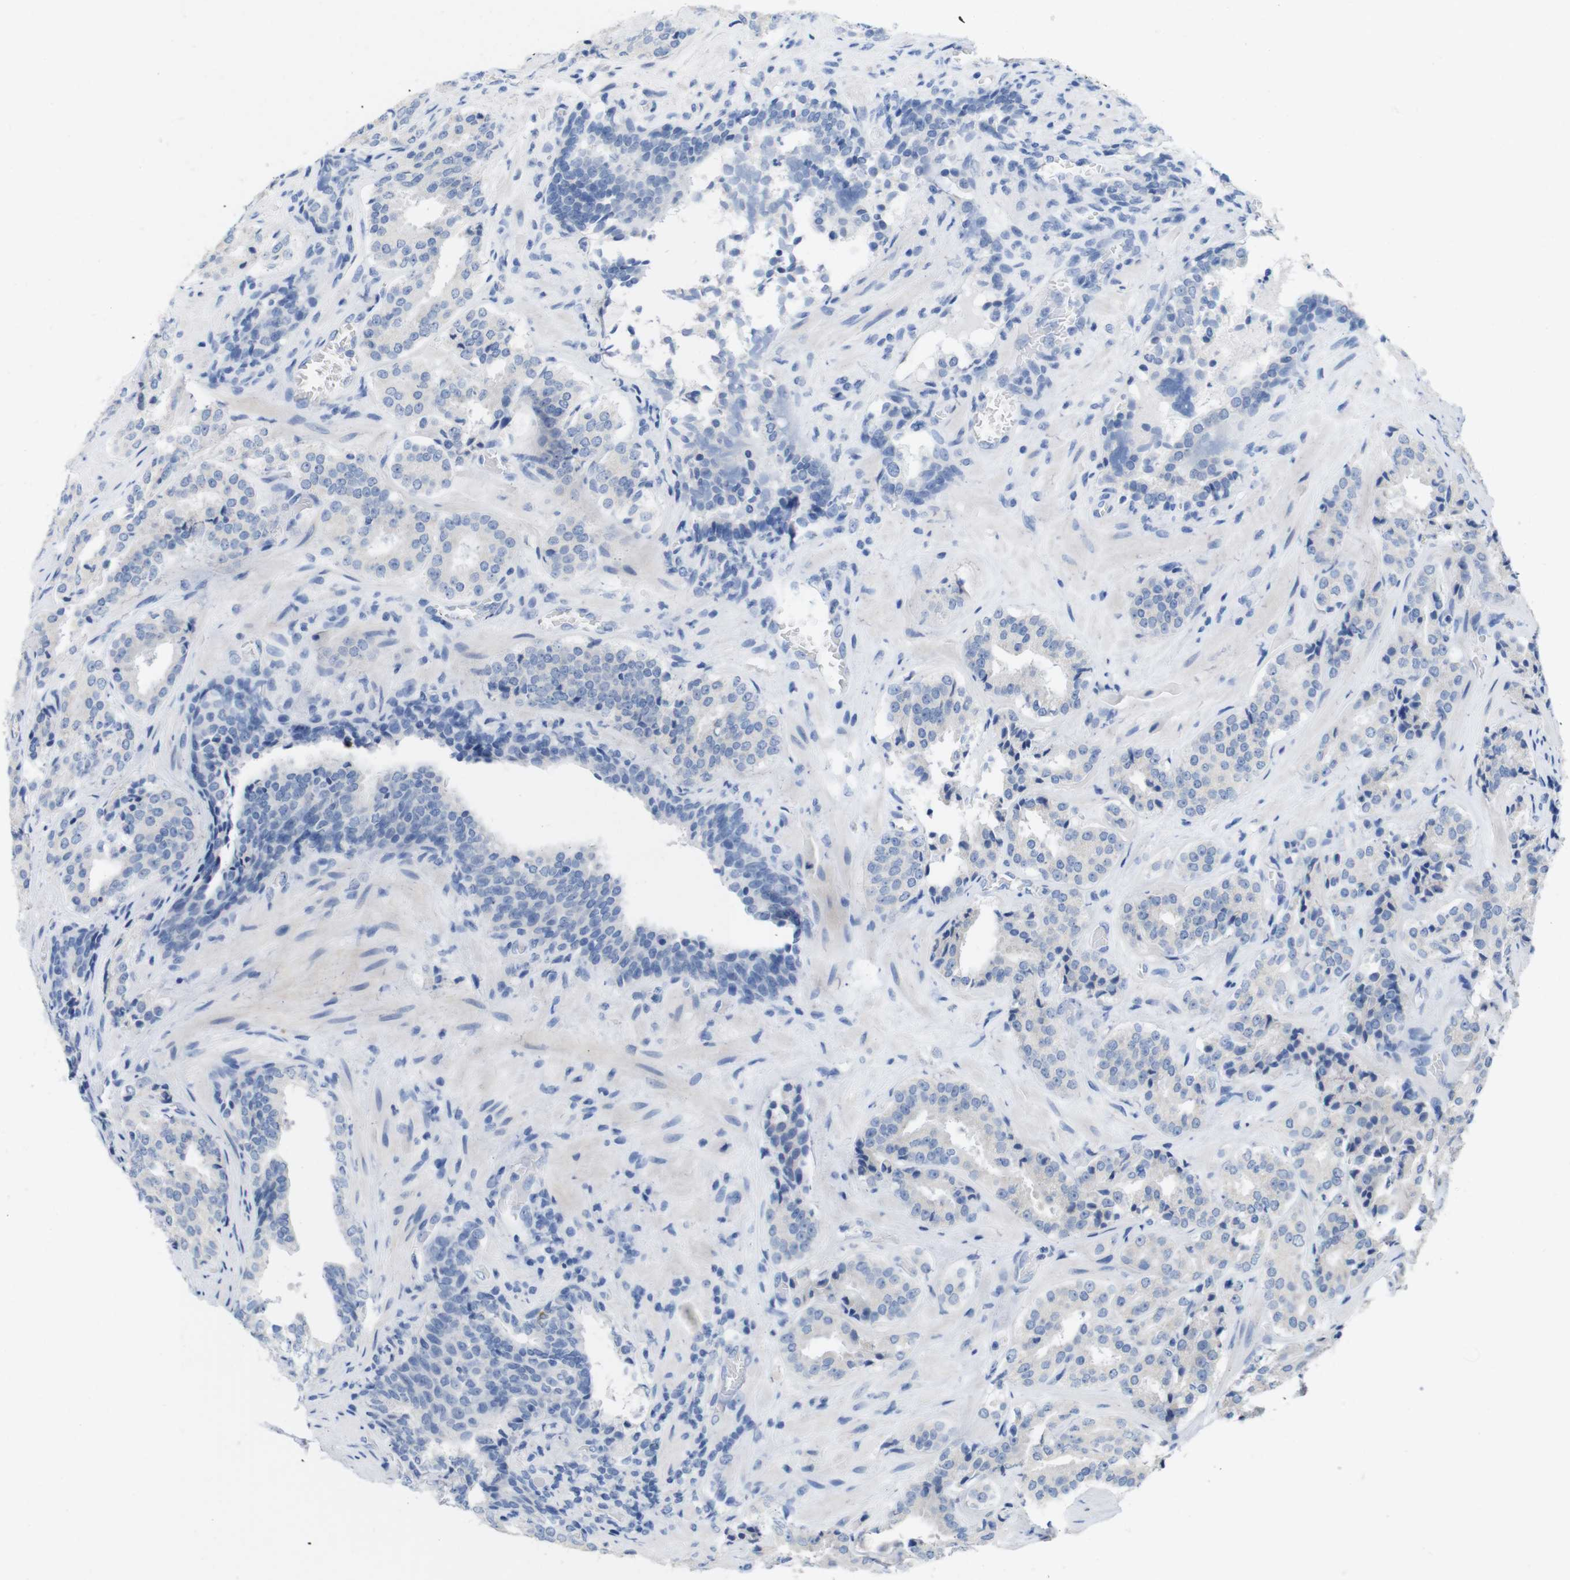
{"staining": {"intensity": "negative", "quantity": "none", "location": "none"}, "tissue": "prostate cancer", "cell_type": "Tumor cells", "image_type": "cancer", "snomed": [{"axis": "morphology", "description": "Adenocarcinoma, High grade"}, {"axis": "topography", "description": "Prostate"}], "caption": "High-grade adenocarcinoma (prostate) was stained to show a protein in brown. There is no significant staining in tumor cells. (DAB (3,3'-diaminobenzidine) immunohistochemistry (IHC) with hematoxylin counter stain).", "gene": "LAG3", "patient": {"sex": "male", "age": 60}}